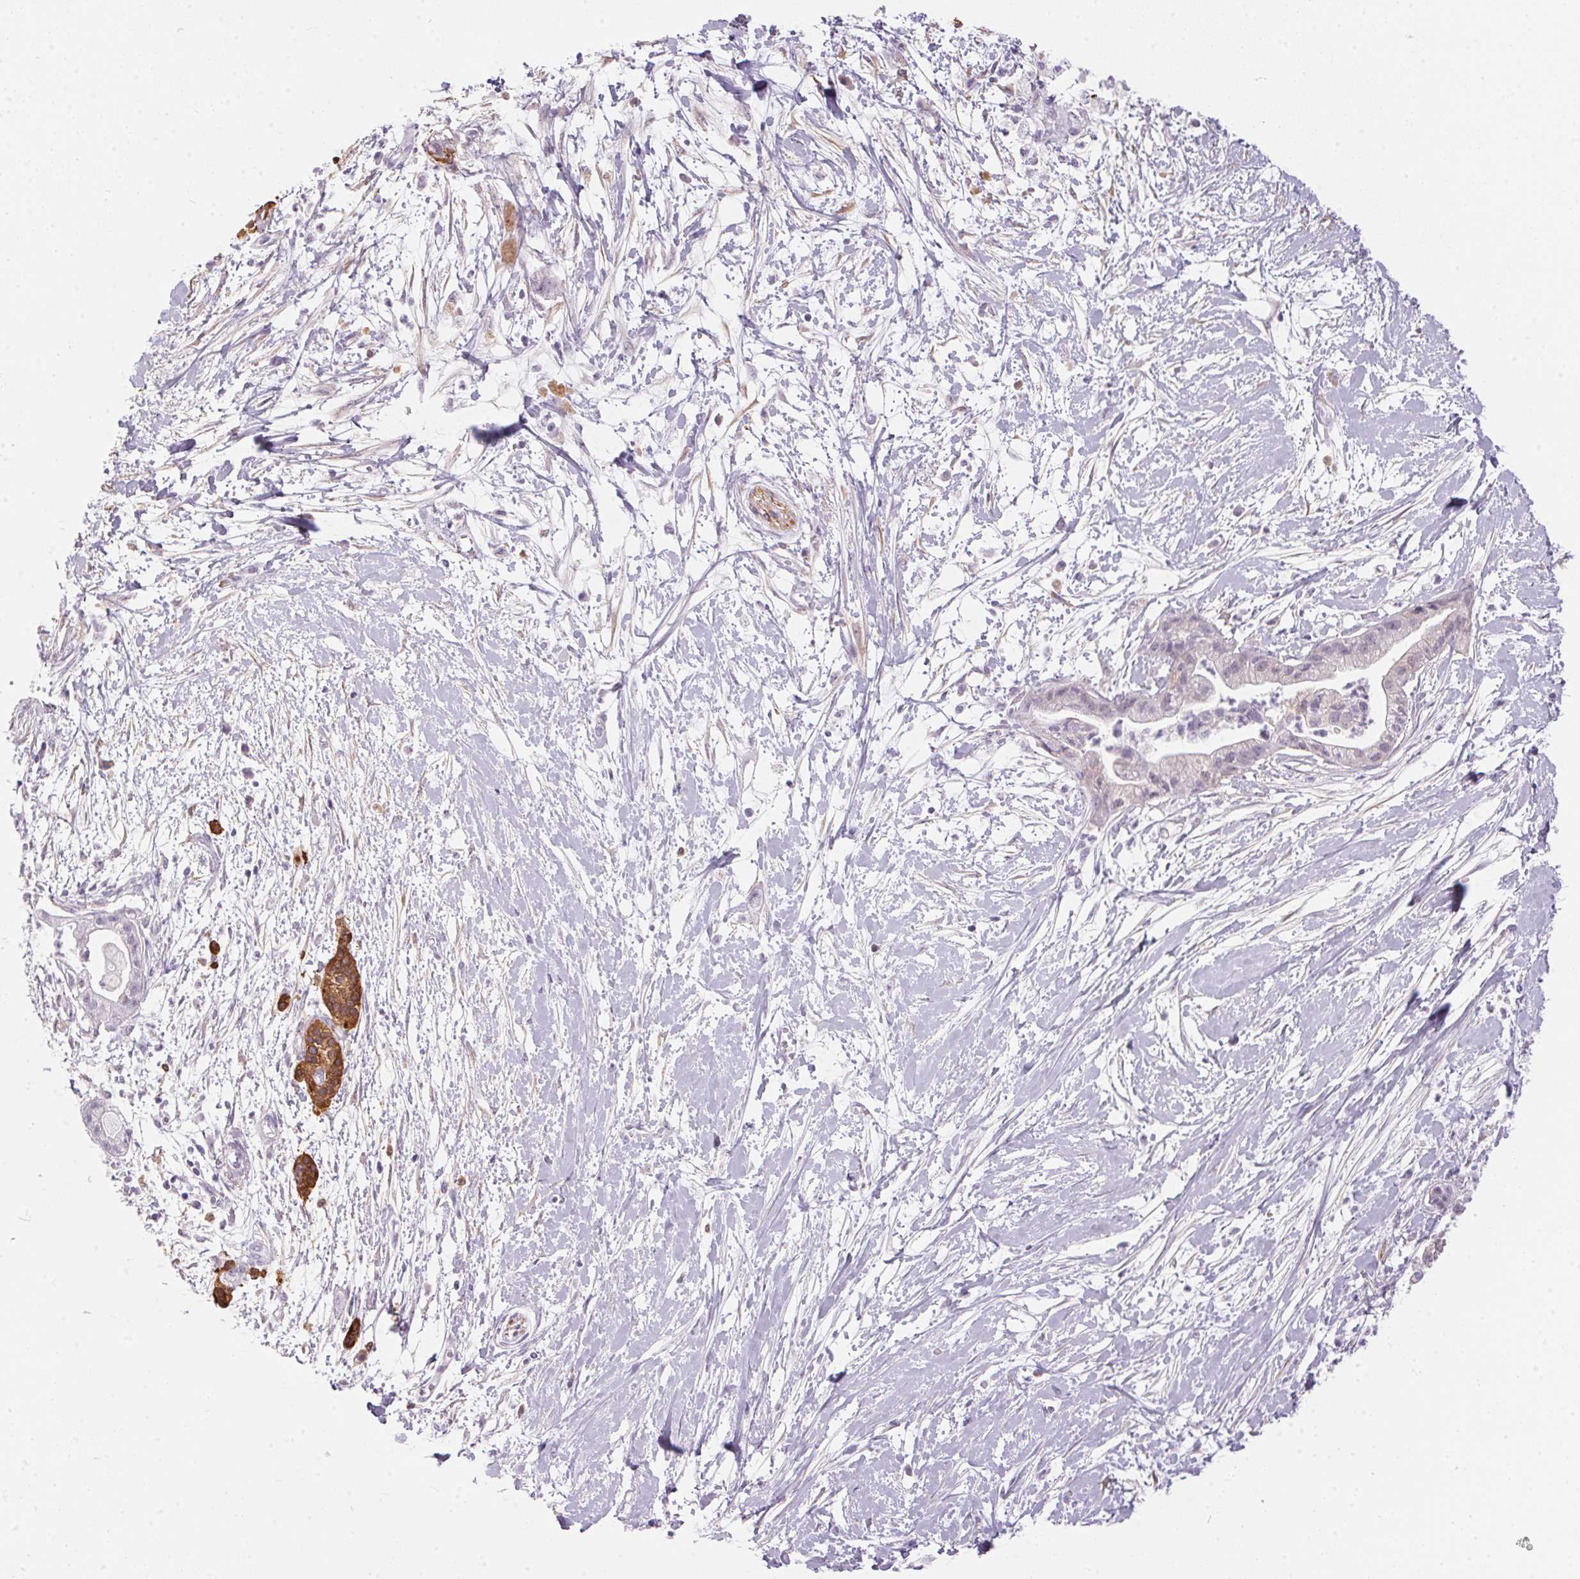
{"staining": {"intensity": "negative", "quantity": "none", "location": "none"}, "tissue": "pancreatic cancer", "cell_type": "Tumor cells", "image_type": "cancer", "snomed": [{"axis": "morphology", "description": "Normal tissue, NOS"}, {"axis": "morphology", "description": "Adenocarcinoma, NOS"}, {"axis": "topography", "description": "Lymph node"}, {"axis": "topography", "description": "Pancreas"}], "caption": "This is an immunohistochemistry image of pancreatic adenocarcinoma. There is no staining in tumor cells.", "gene": "CADPS", "patient": {"sex": "female", "age": 58}}